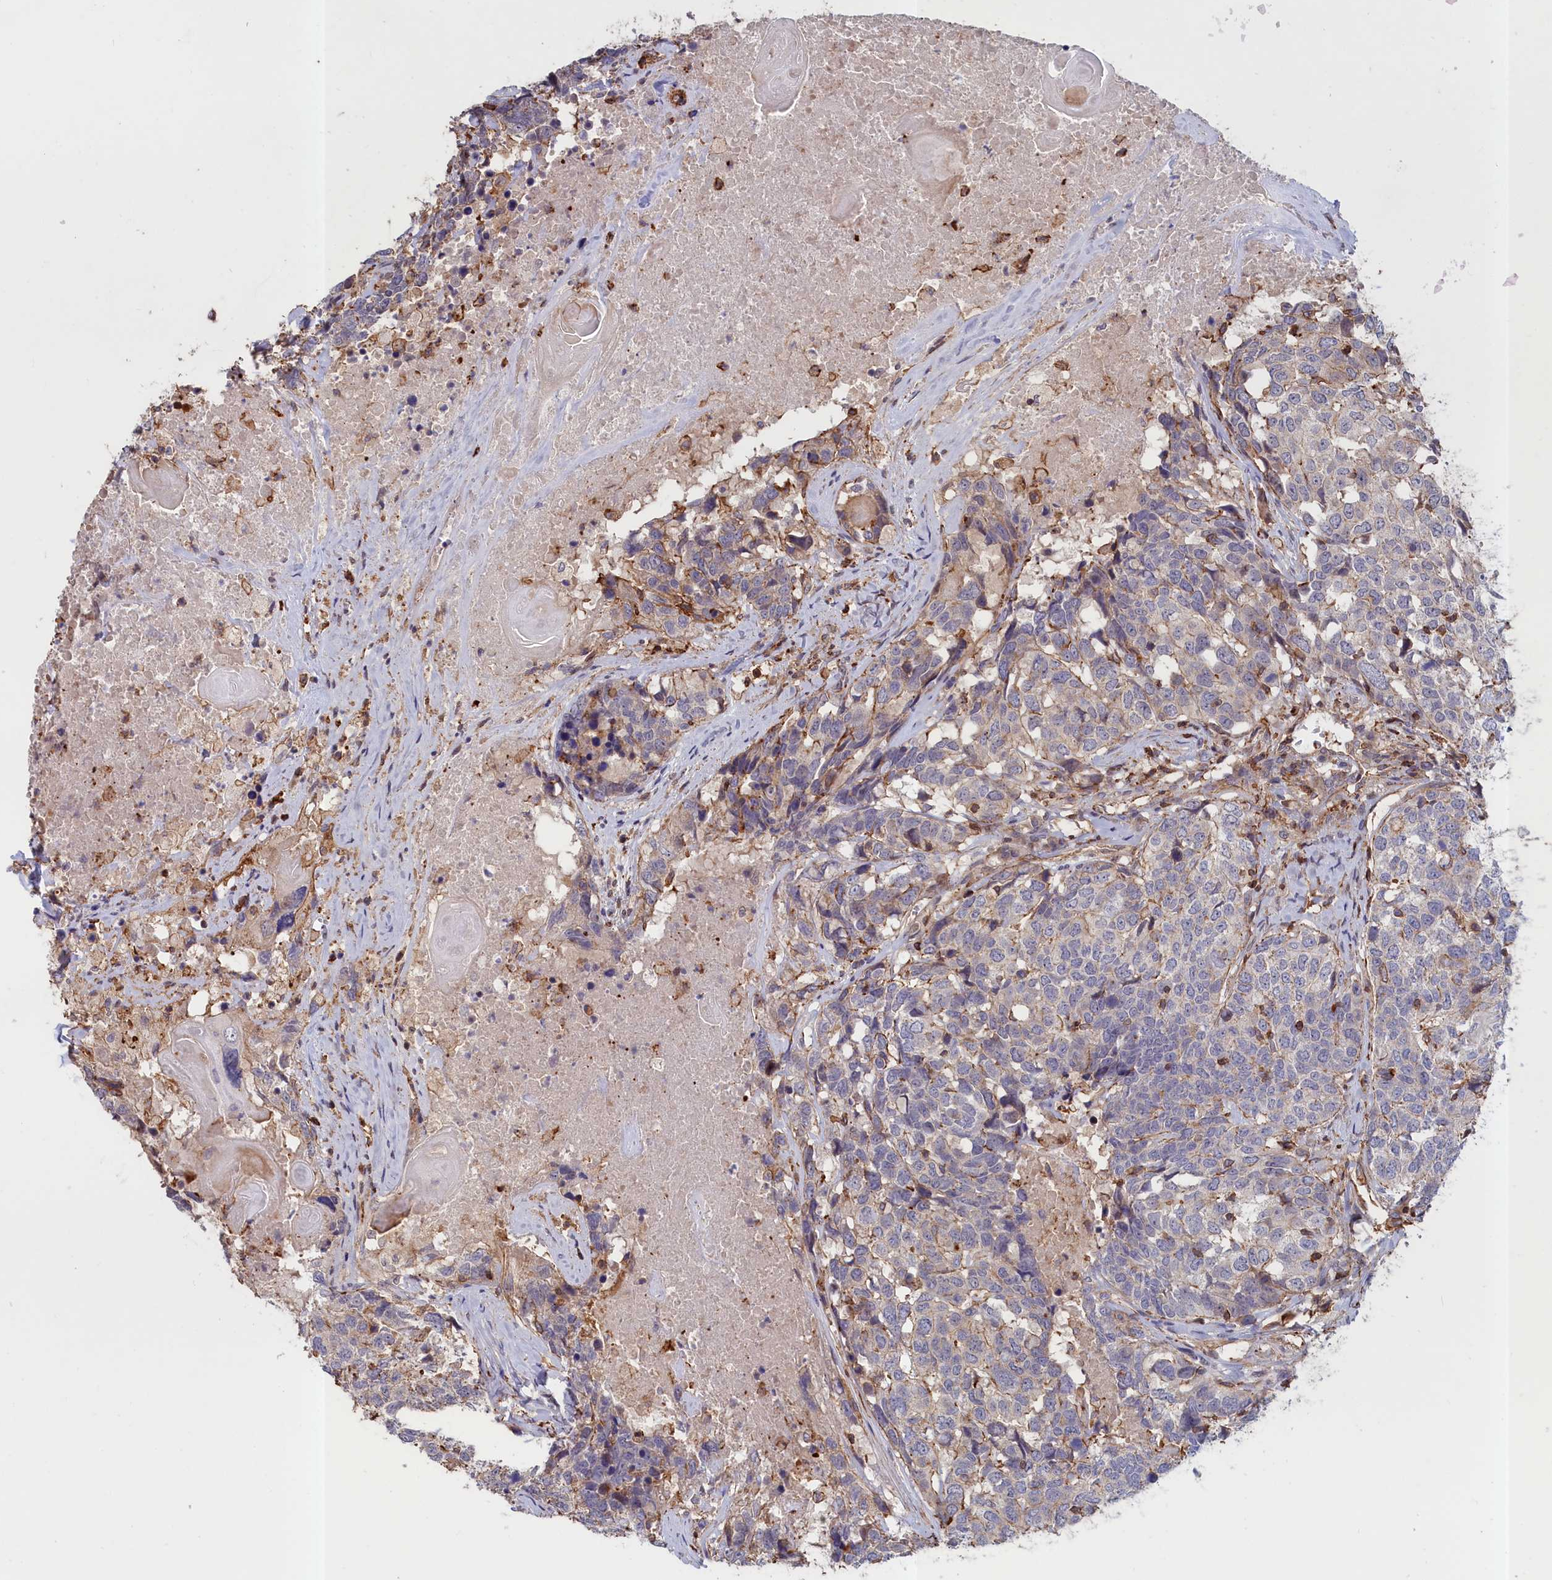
{"staining": {"intensity": "weak", "quantity": "<25%", "location": "cytoplasmic/membranous"}, "tissue": "head and neck cancer", "cell_type": "Tumor cells", "image_type": "cancer", "snomed": [{"axis": "morphology", "description": "Squamous cell carcinoma, NOS"}, {"axis": "topography", "description": "Head-Neck"}], "caption": "This is an IHC histopathology image of human head and neck cancer. There is no staining in tumor cells.", "gene": "ANKRD27", "patient": {"sex": "male", "age": 66}}